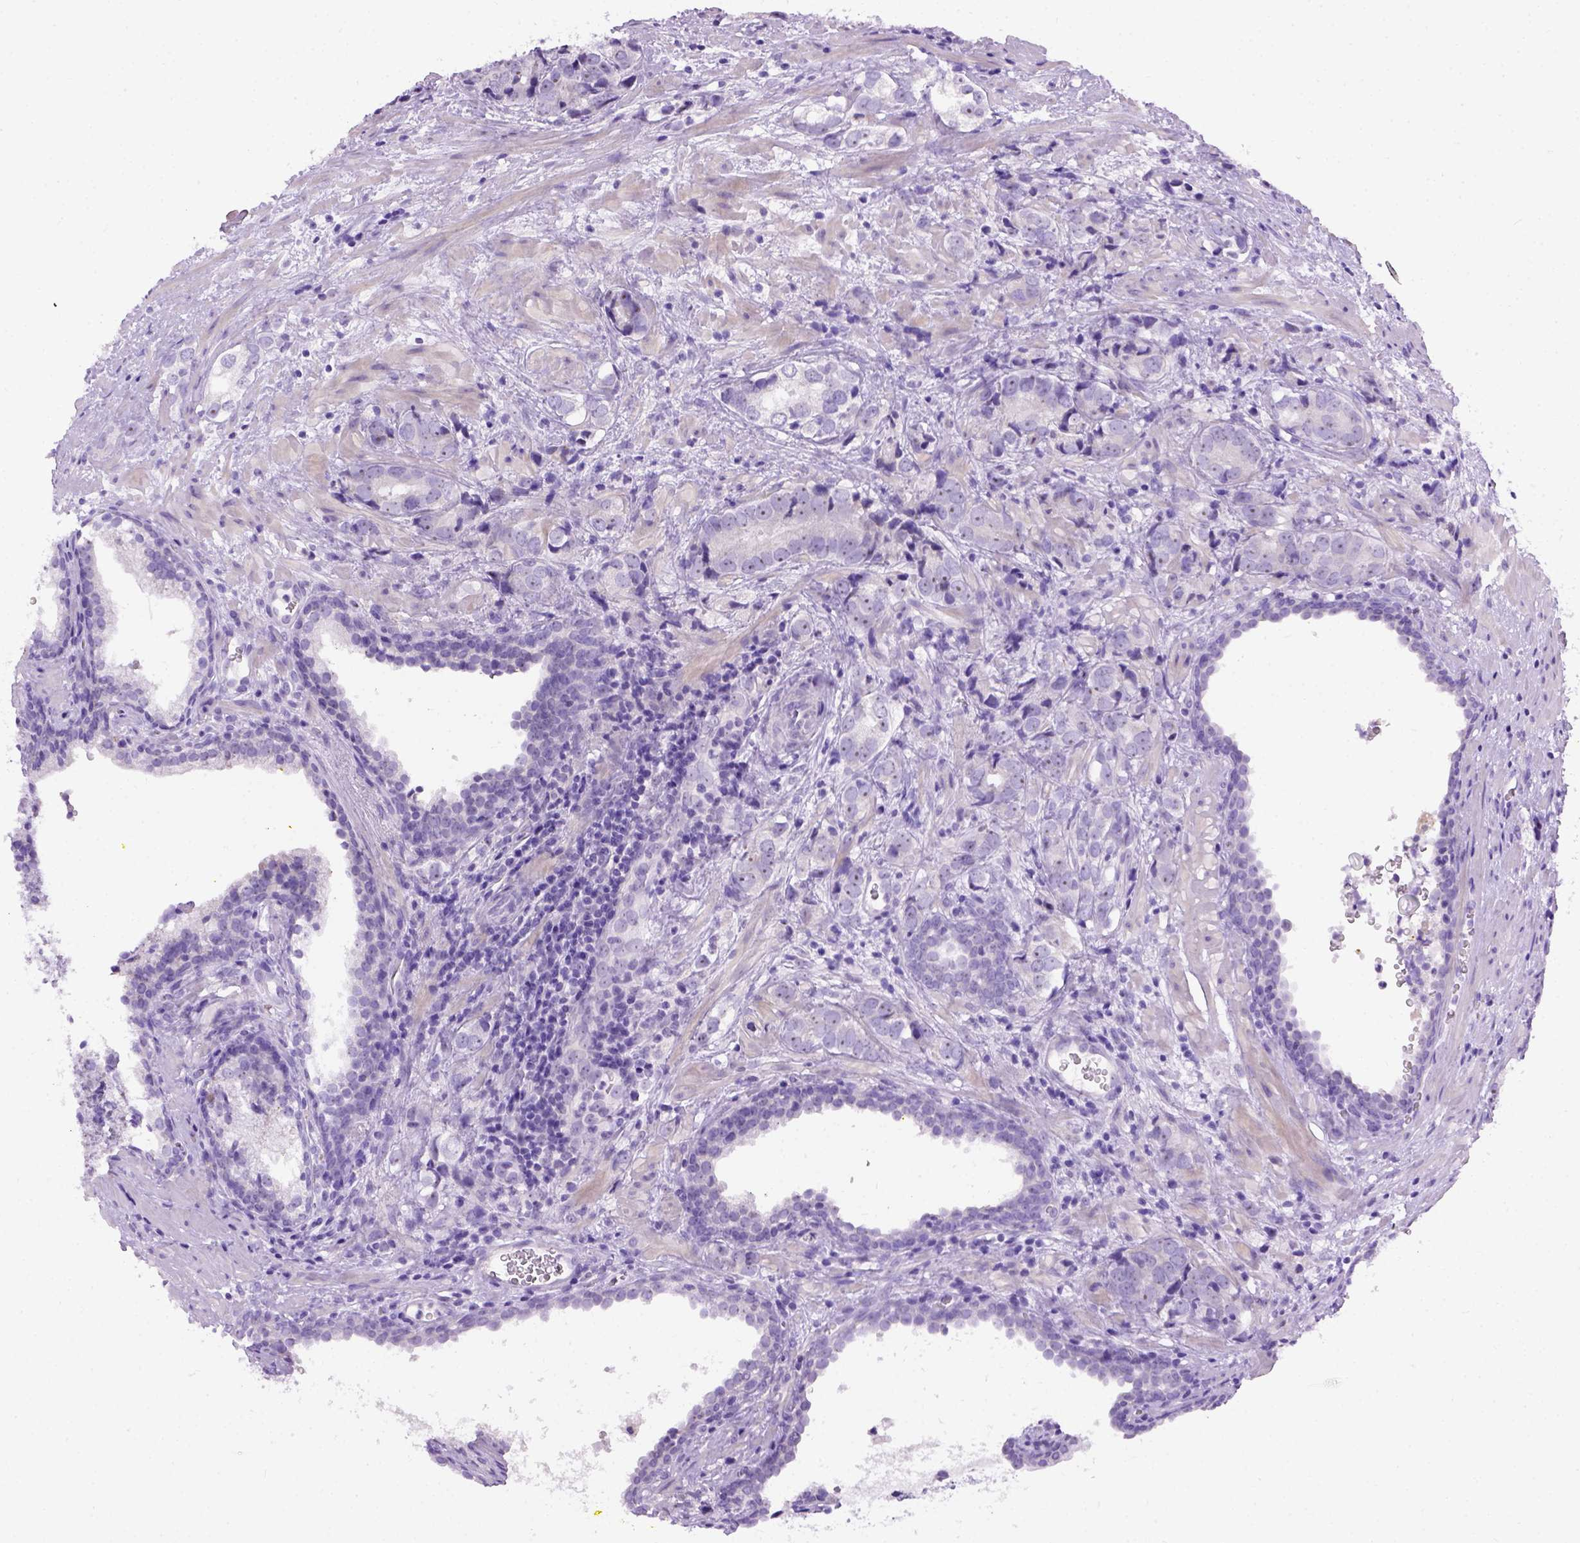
{"staining": {"intensity": "negative", "quantity": "none", "location": "none"}, "tissue": "prostate cancer", "cell_type": "Tumor cells", "image_type": "cancer", "snomed": [{"axis": "morphology", "description": "Adenocarcinoma, NOS"}, {"axis": "topography", "description": "Prostate and seminal vesicle, NOS"}], "caption": "Prostate cancer (adenocarcinoma) stained for a protein using IHC exhibits no expression tumor cells.", "gene": "UTP4", "patient": {"sex": "male", "age": 63}}